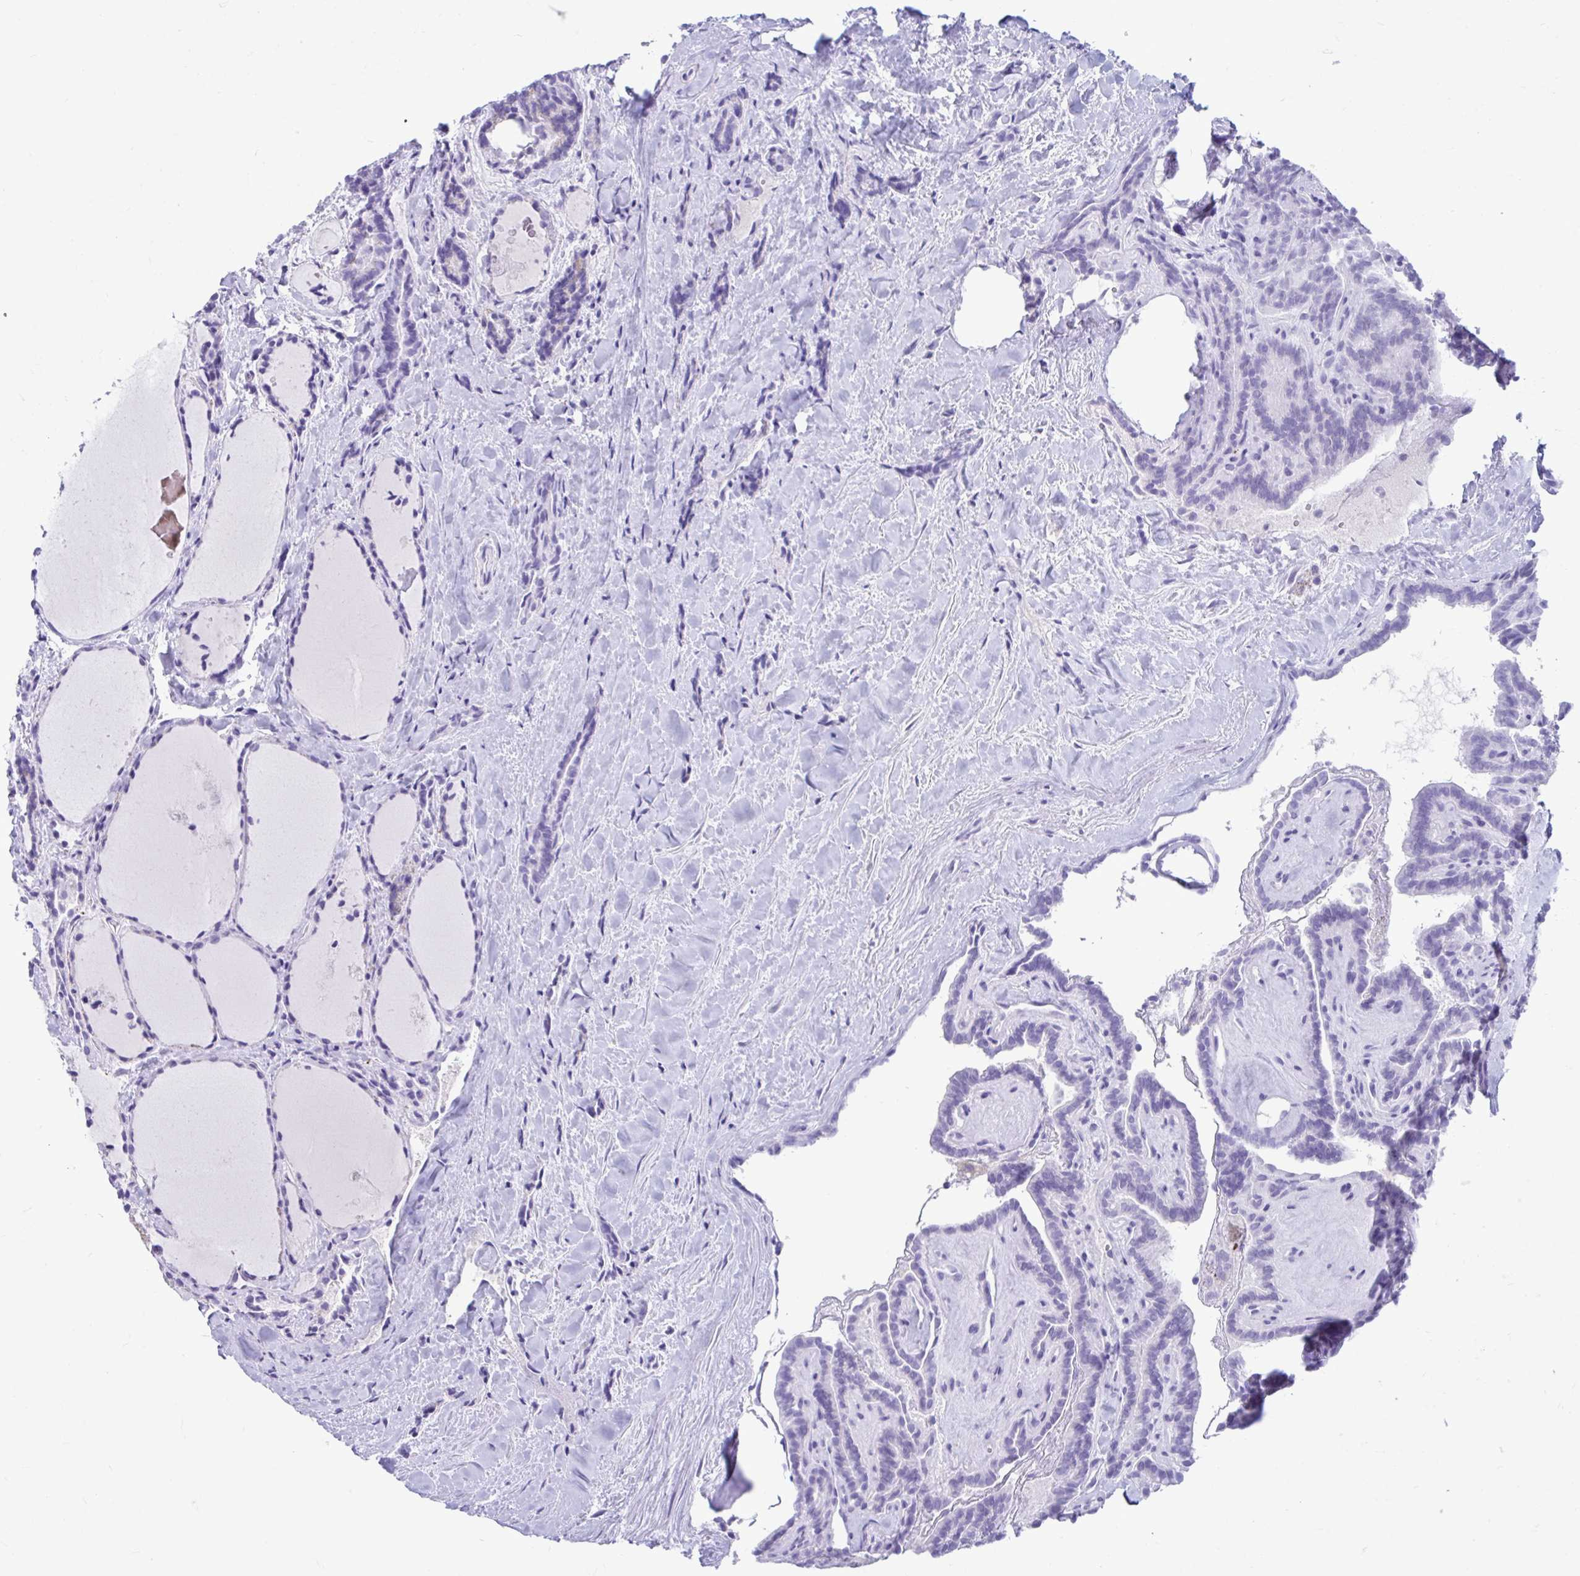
{"staining": {"intensity": "negative", "quantity": "none", "location": "none"}, "tissue": "thyroid cancer", "cell_type": "Tumor cells", "image_type": "cancer", "snomed": [{"axis": "morphology", "description": "Papillary adenocarcinoma, NOS"}, {"axis": "topography", "description": "Thyroid gland"}], "caption": "Tumor cells show no significant protein expression in thyroid cancer. (DAB IHC, high magnification).", "gene": "SMIM9", "patient": {"sex": "female", "age": 21}}